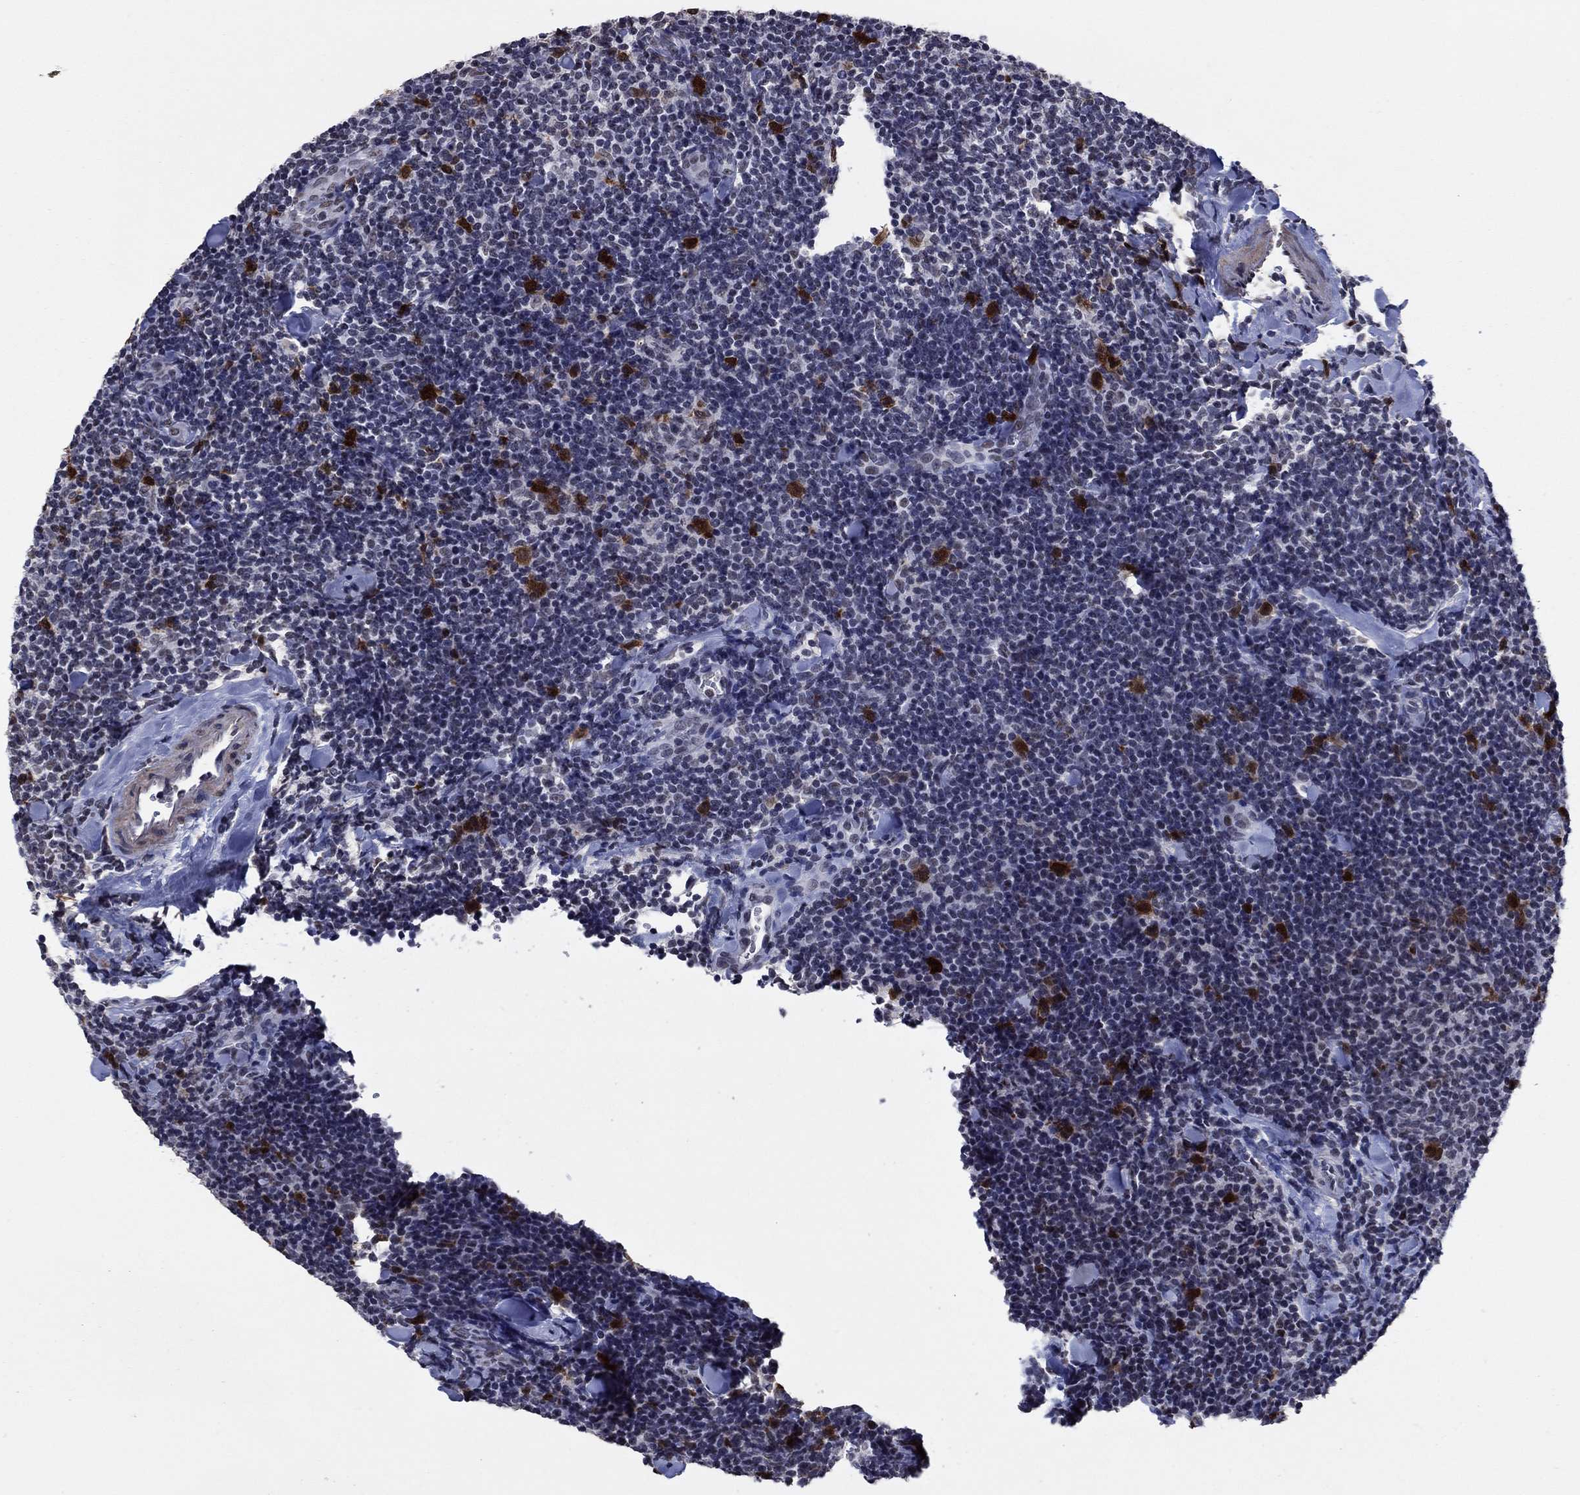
{"staining": {"intensity": "negative", "quantity": "none", "location": "none"}, "tissue": "lymphoma", "cell_type": "Tumor cells", "image_type": "cancer", "snomed": [{"axis": "morphology", "description": "Malignant lymphoma, non-Hodgkin's type, Low grade"}, {"axis": "topography", "description": "Lymph node"}], "caption": "This is an immunohistochemistry (IHC) image of human malignant lymphoma, non-Hodgkin's type (low-grade). There is no staining in tumor cells.", "gene": "TYMS", "patient": {"sex": "female", "age": 56}}